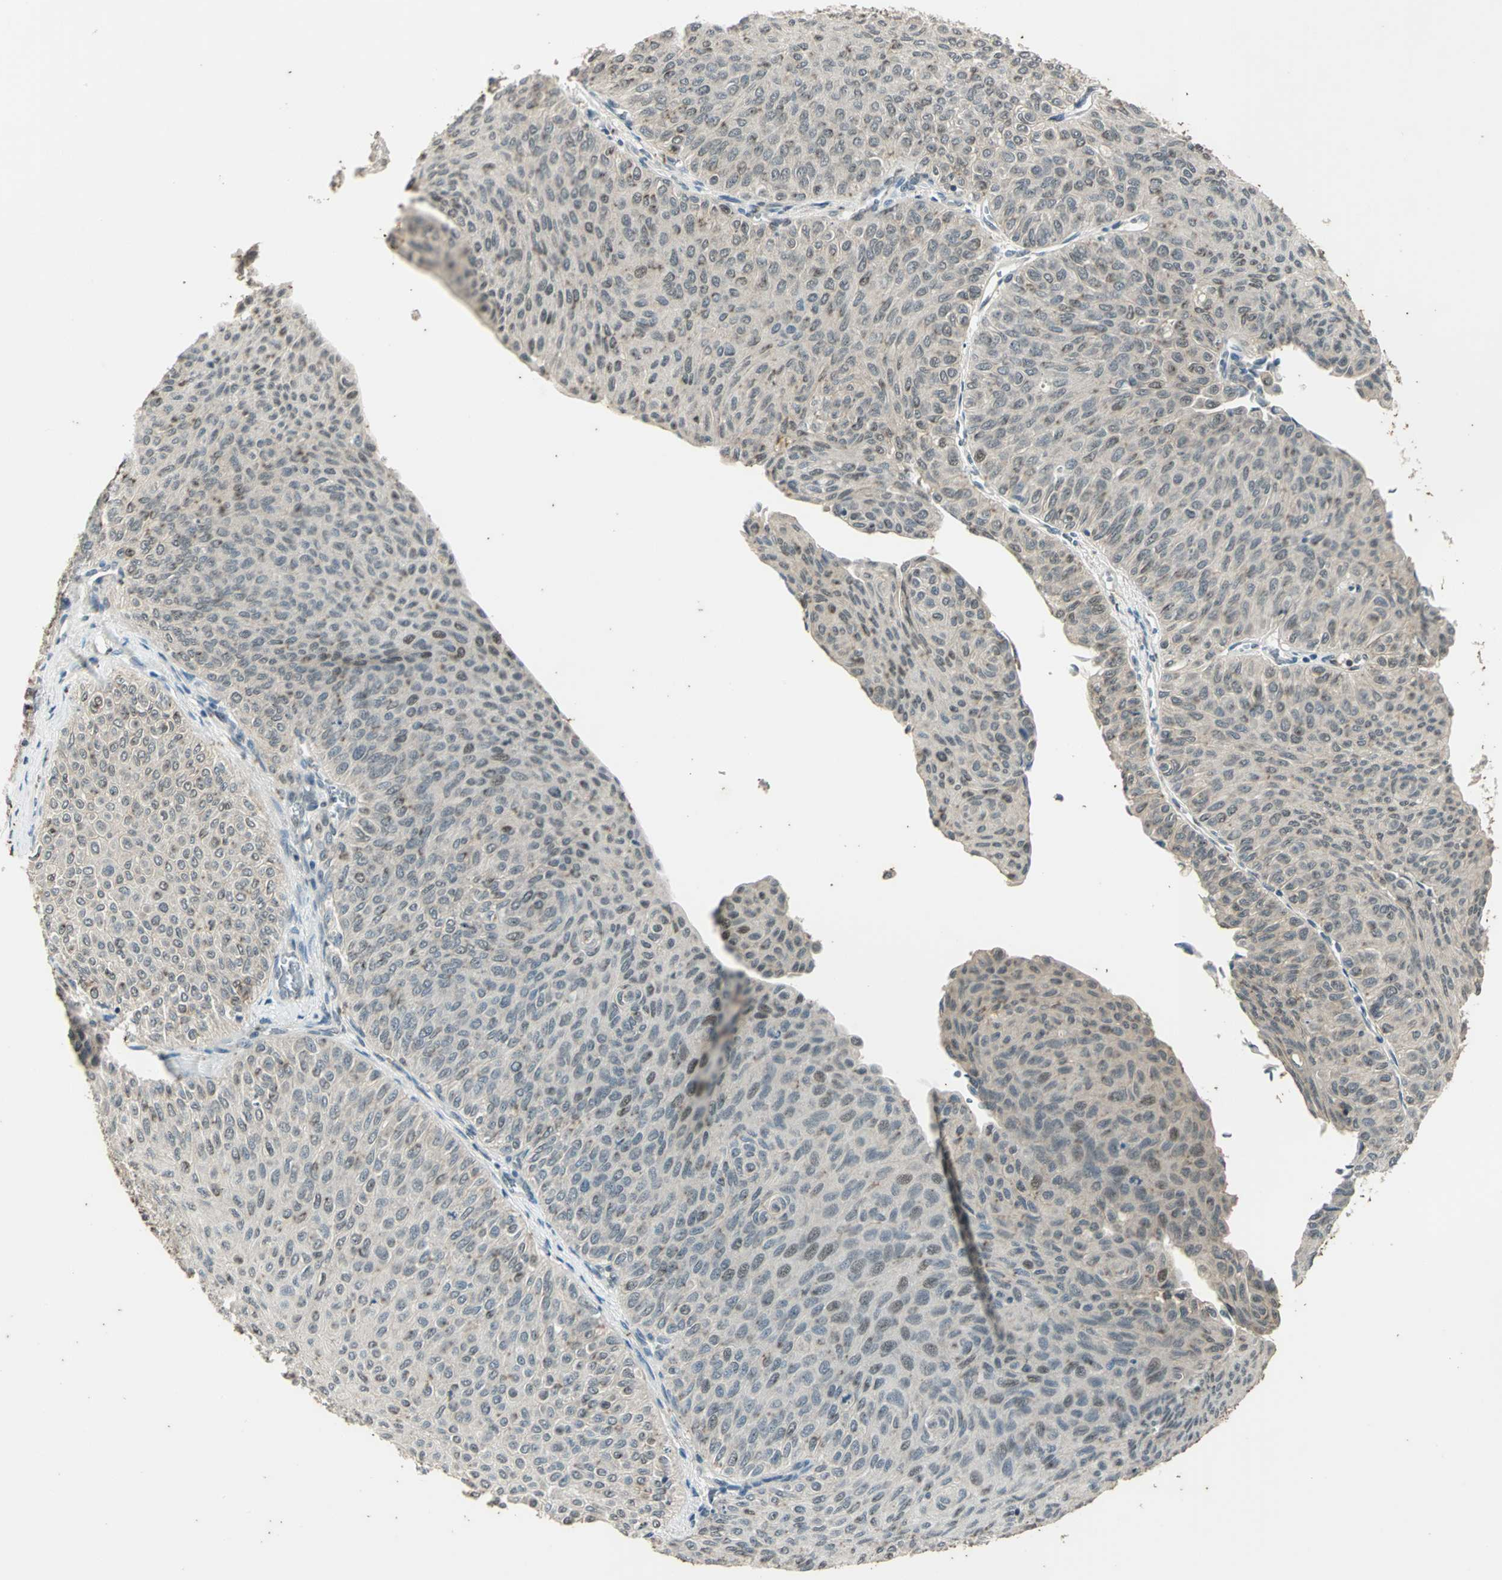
{"staining": {"intensity": "negative", "quantity": "none", "location": "none"}, "tissue": "urothelial cancer", "cell_type": "Tumor cells", "image_type": "cancer", "snomed": [{"axis": "morphology", "description": "Urothelial carcinoma, Low grade"}, {"axis": "topography", "description": "Urinary bladder"}], "caption": "The immunohistochemistry (IHC) photomicrograph has no significant staining in tumor cells of urothelial cancer tissue.", "gene": "RAD17", "patient": {"sex": "male", "age": 78}}